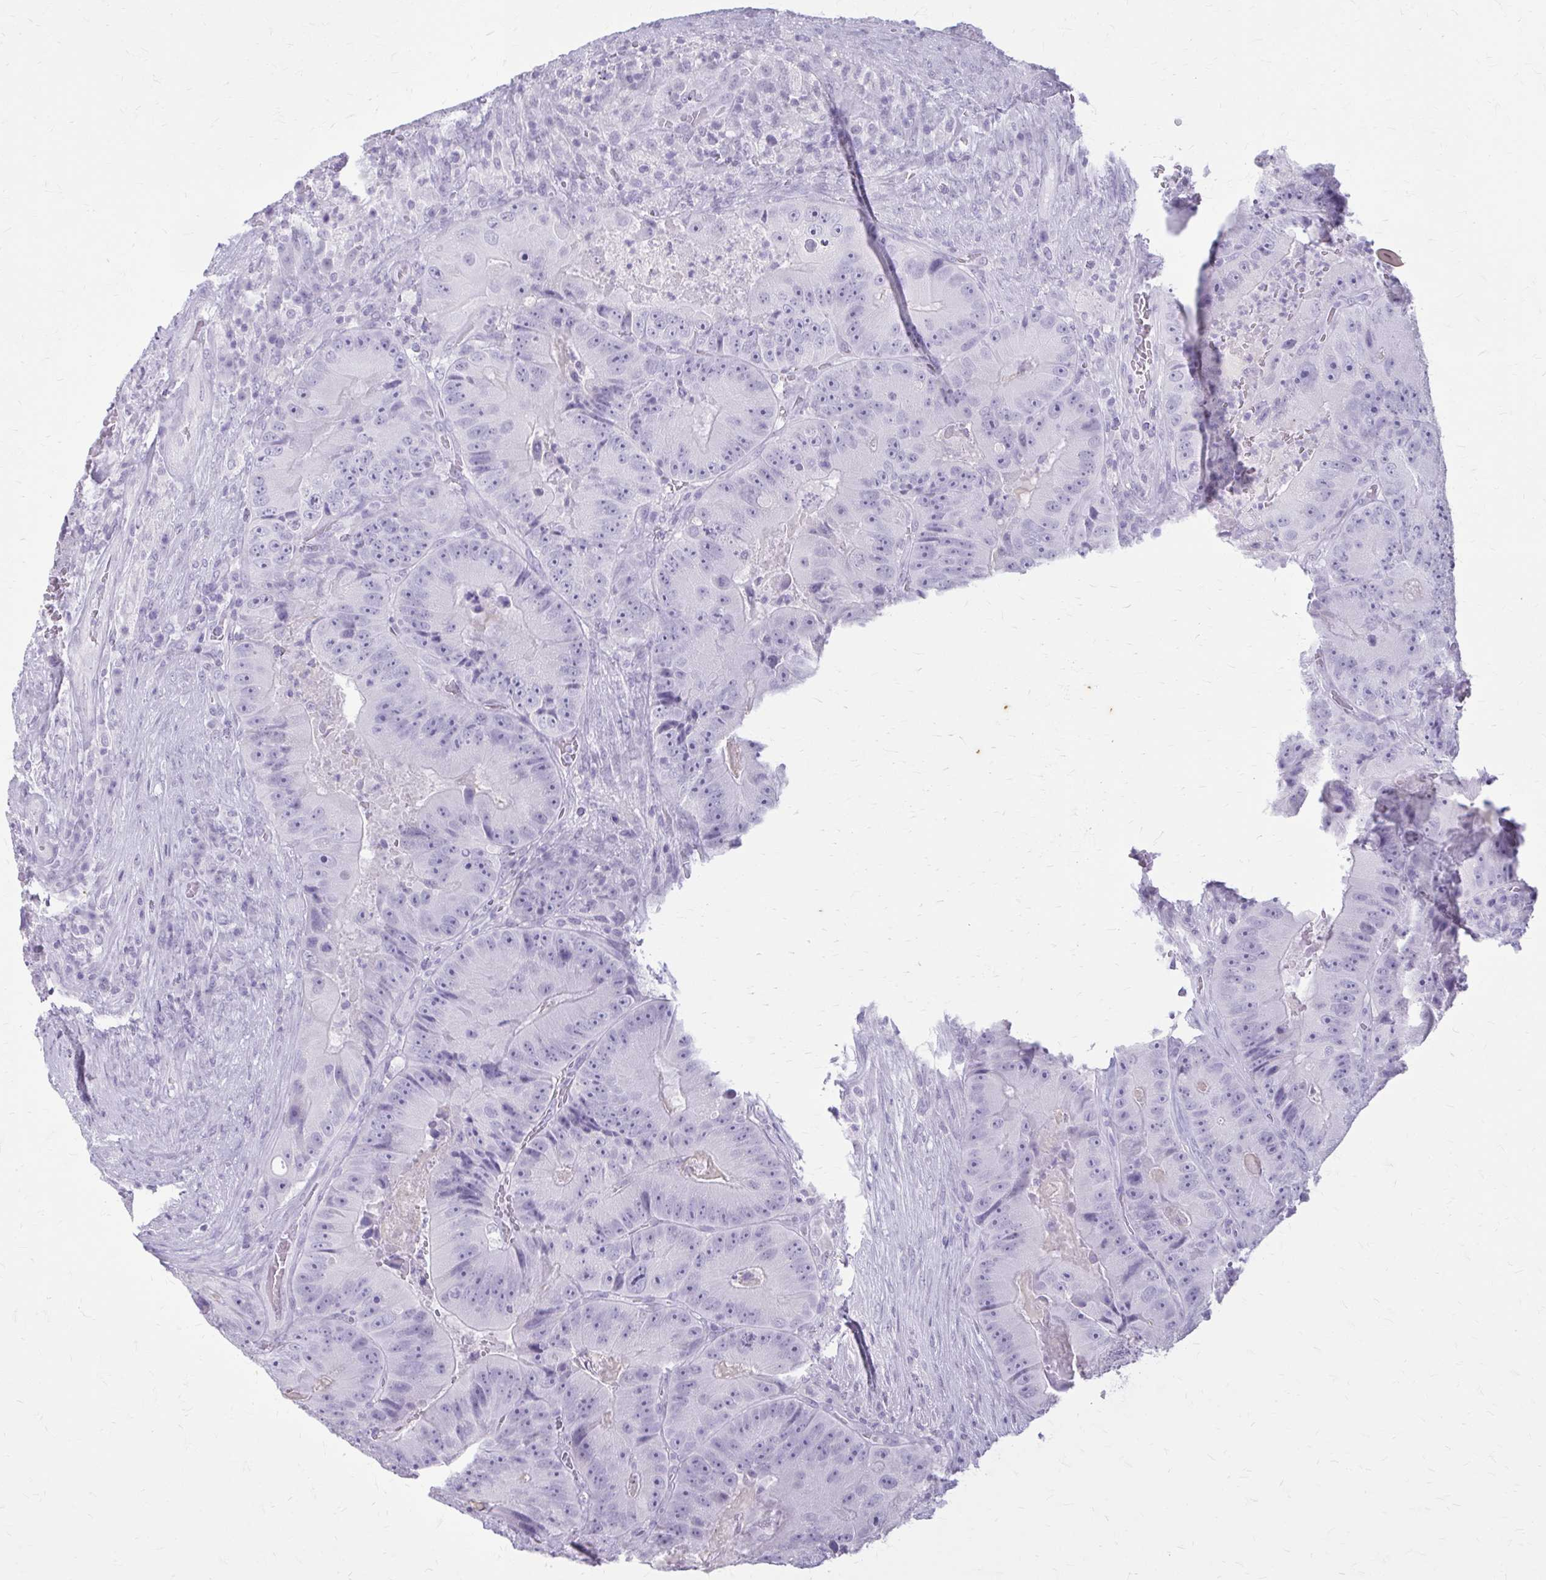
{"staining": {"intensity": "negative", "quantity": "none", "location": "none"}, "tissue": "colorectal cancer", "cell_type": "Tumor cells", "image_type": "cancer", "snomed": [{"axis": "morphology", "description": "Adenocarcinoma, NOS"}, {"axis": "topography", "description": "Colon"}], "caption": "This is an IHC micrograph of colorectal adenocarcinoma. There is no staining in tumor cells.", "gene": "KRT5", "patient": {"sex": "female", "age": 86}}